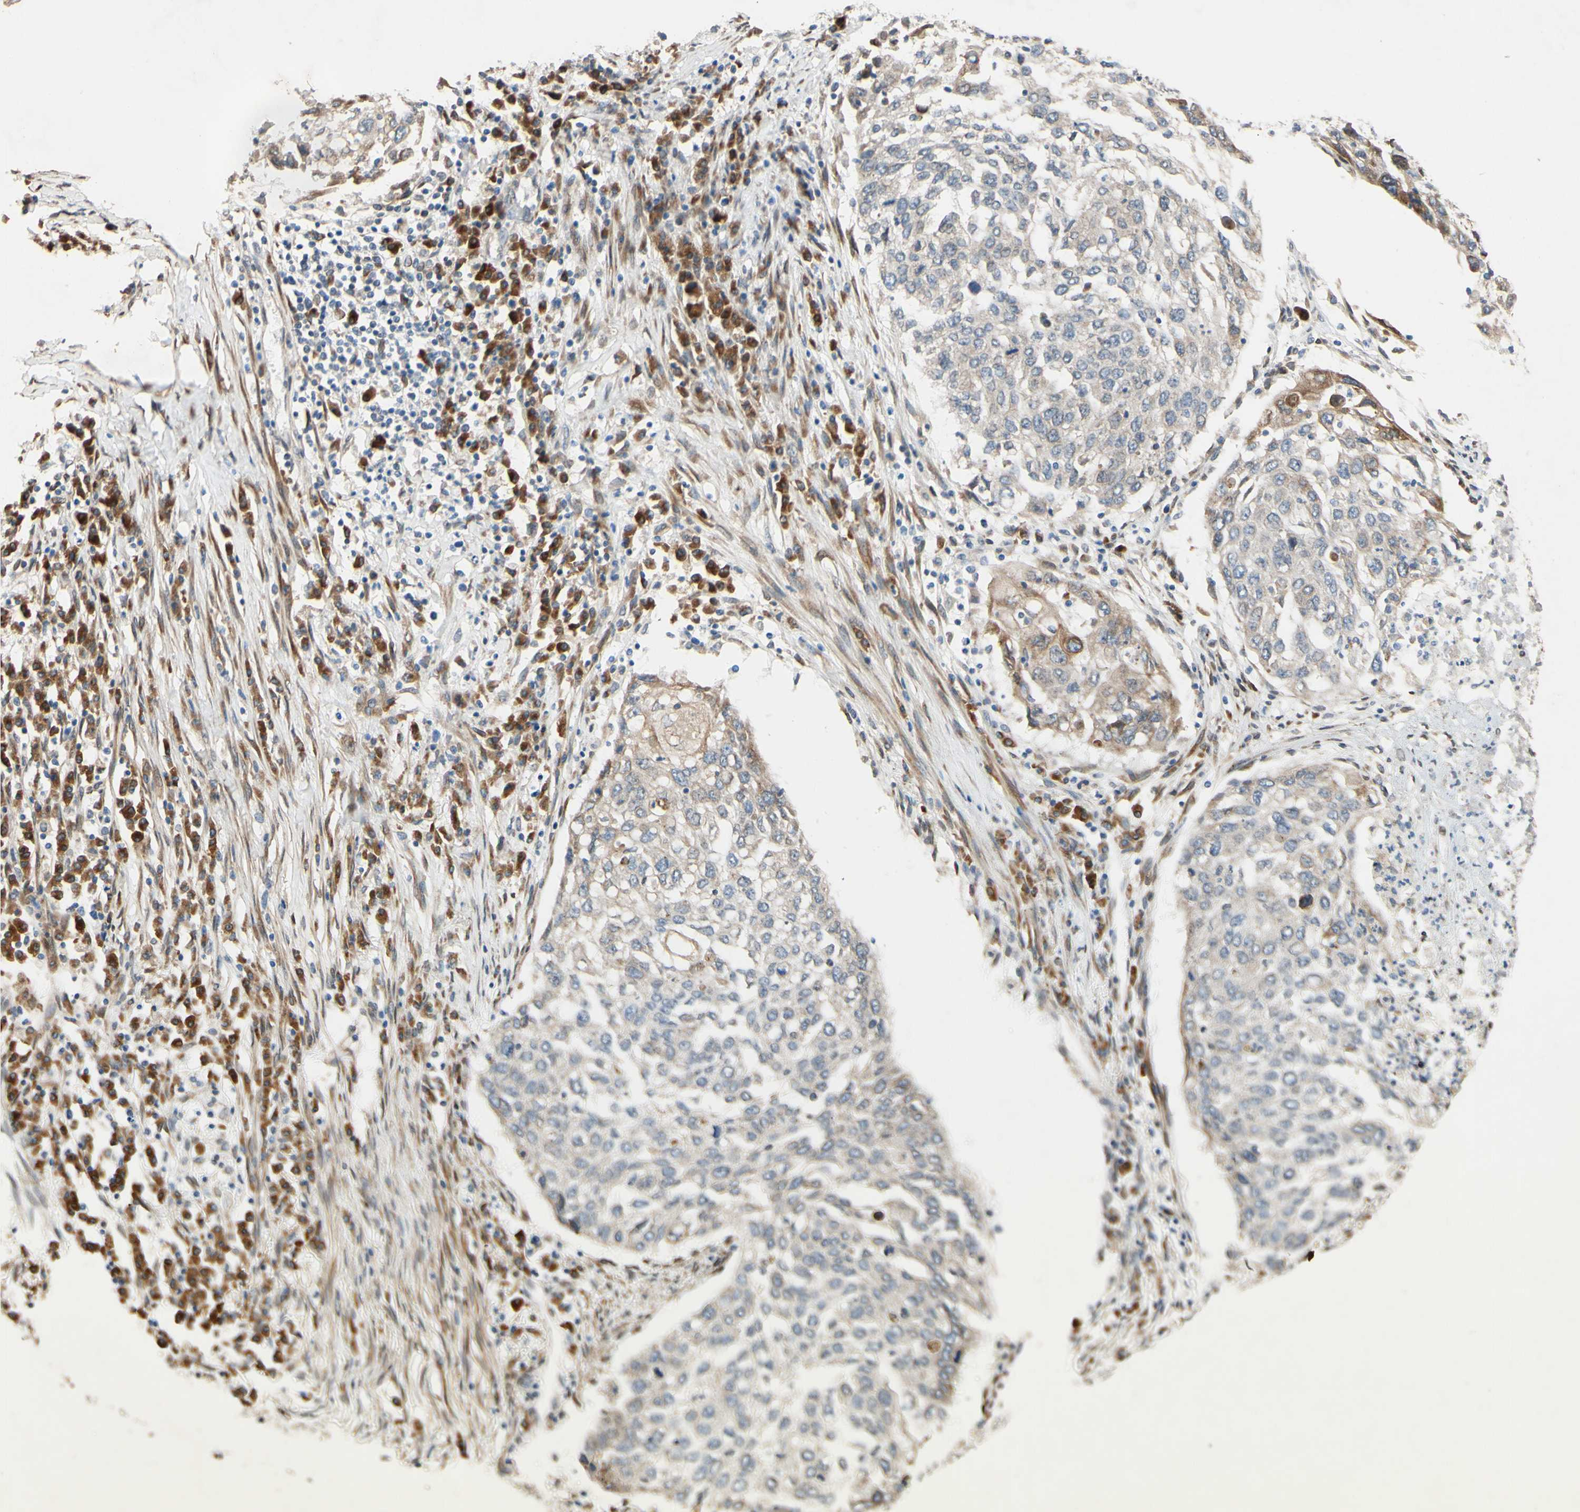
{"staining": {"intensity": "weak", "quantity": "25%-75%", "location": "cytoplasmic/membranous"}, "tissue": "lung cancer", "cell_type": "Tumor cells", "image_type": "cancer", "snomed": [{"axis": "morphology", "description": "Squamous cell carcinoma, NOS"}, {"axis": "topography", "description": "Lung"}], "caption": "A micrograph of human squamous cell carcinoma (lung) stained for a protein shows weak cytoplasmic/membranous brown staining in tumor cells. (IHC, brightfield microscopy, high magnification).", "gene": "PTPRU", "patient": {"sex": "female", "age": 63}}